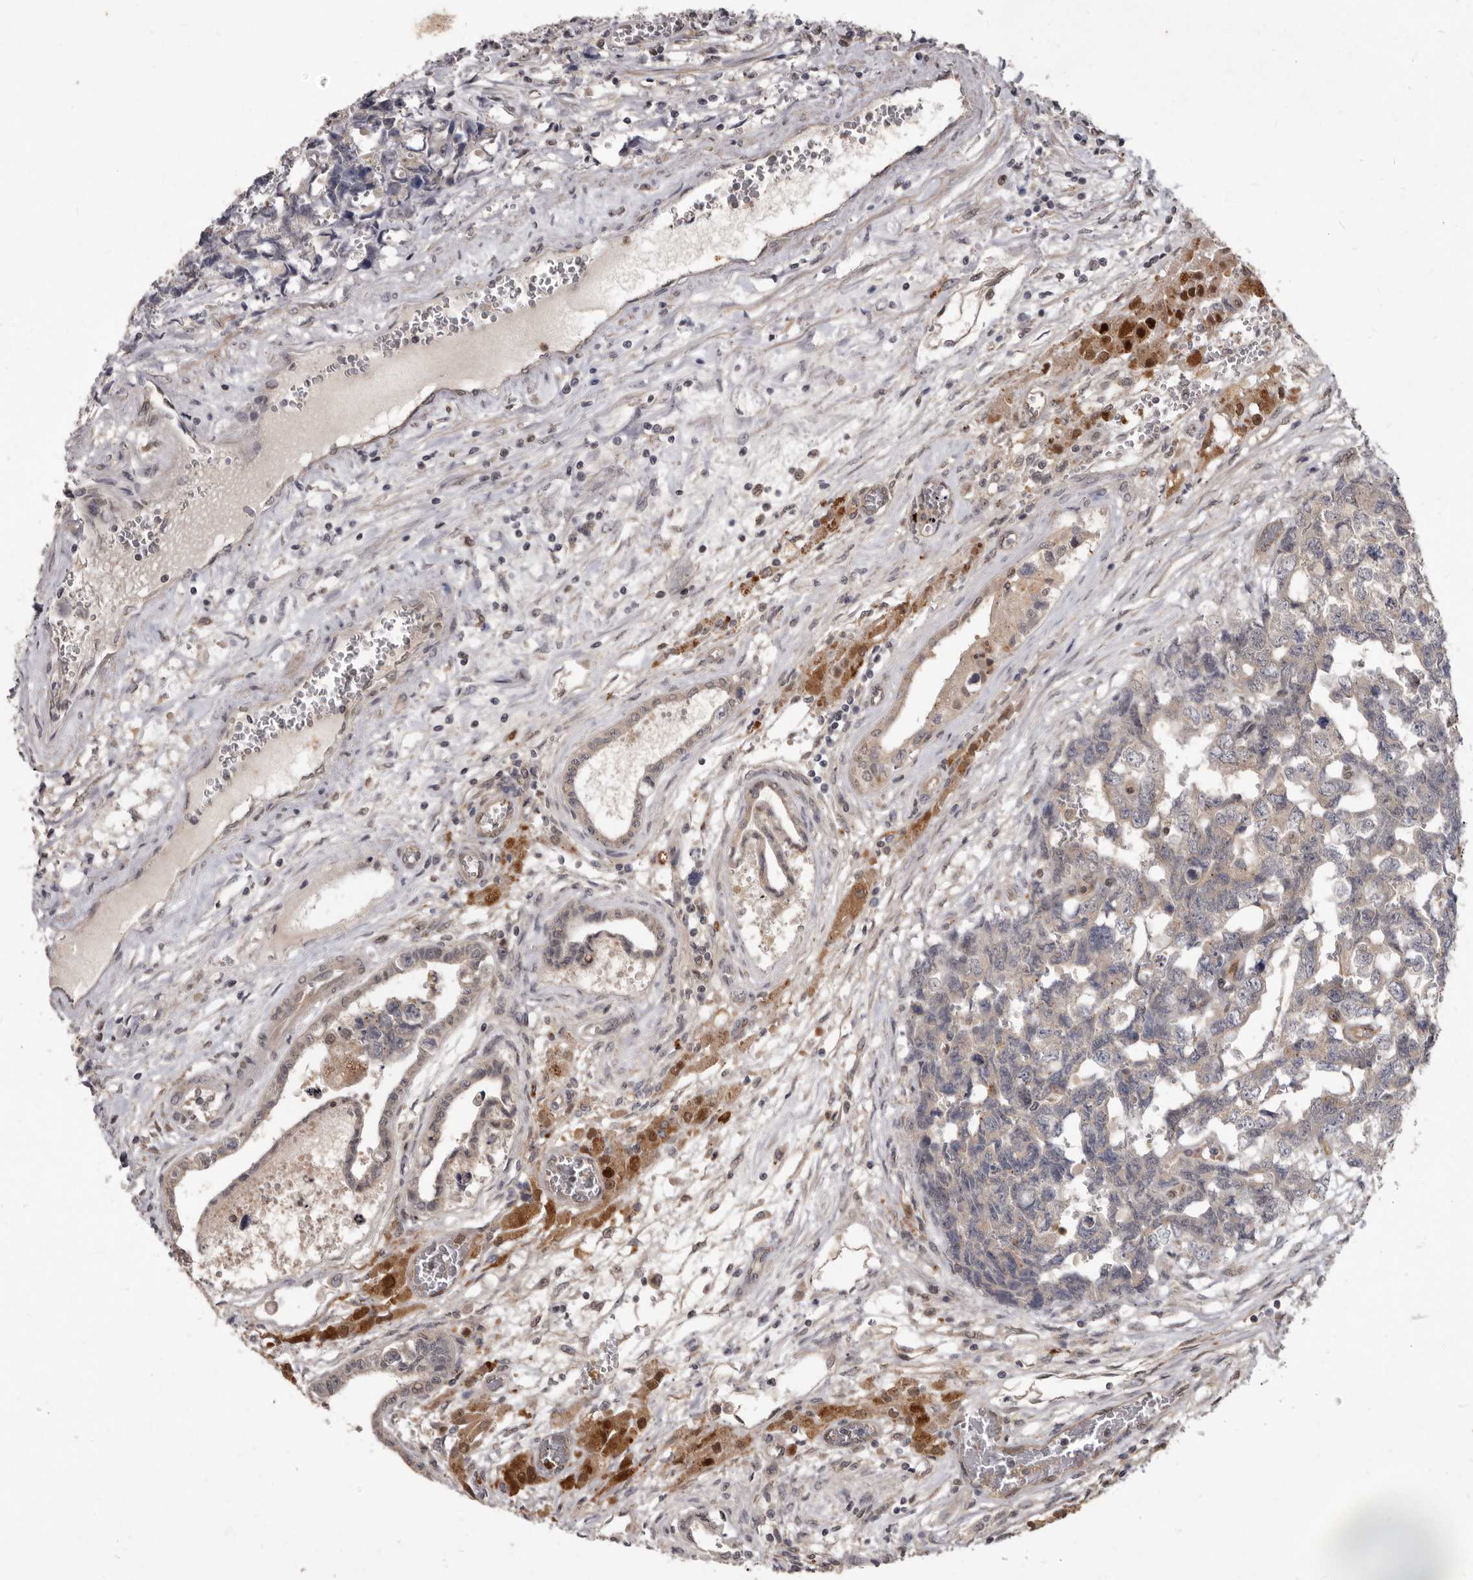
{"staining": {"intensity": "negative", "quantity": "none", "location": "none"}, "tissue": "testis cancer", "cell_type": "Tumor cells", "image_type": "cancer", "snomed": [{"axis": "morphology", "description": "Carcinoma, Embryonal, NOS"}, {"axis": "topography", "description": "Testis"}], "caption": "This micrograph is of testis cancer stained with immunohistochemistry (IHC) to label a protein in brown with the nuclei are counter-stained blue. There is no staining in tumor cells.", "gene": "ACLY", "patient": {"sex": "male", "age": 31}}